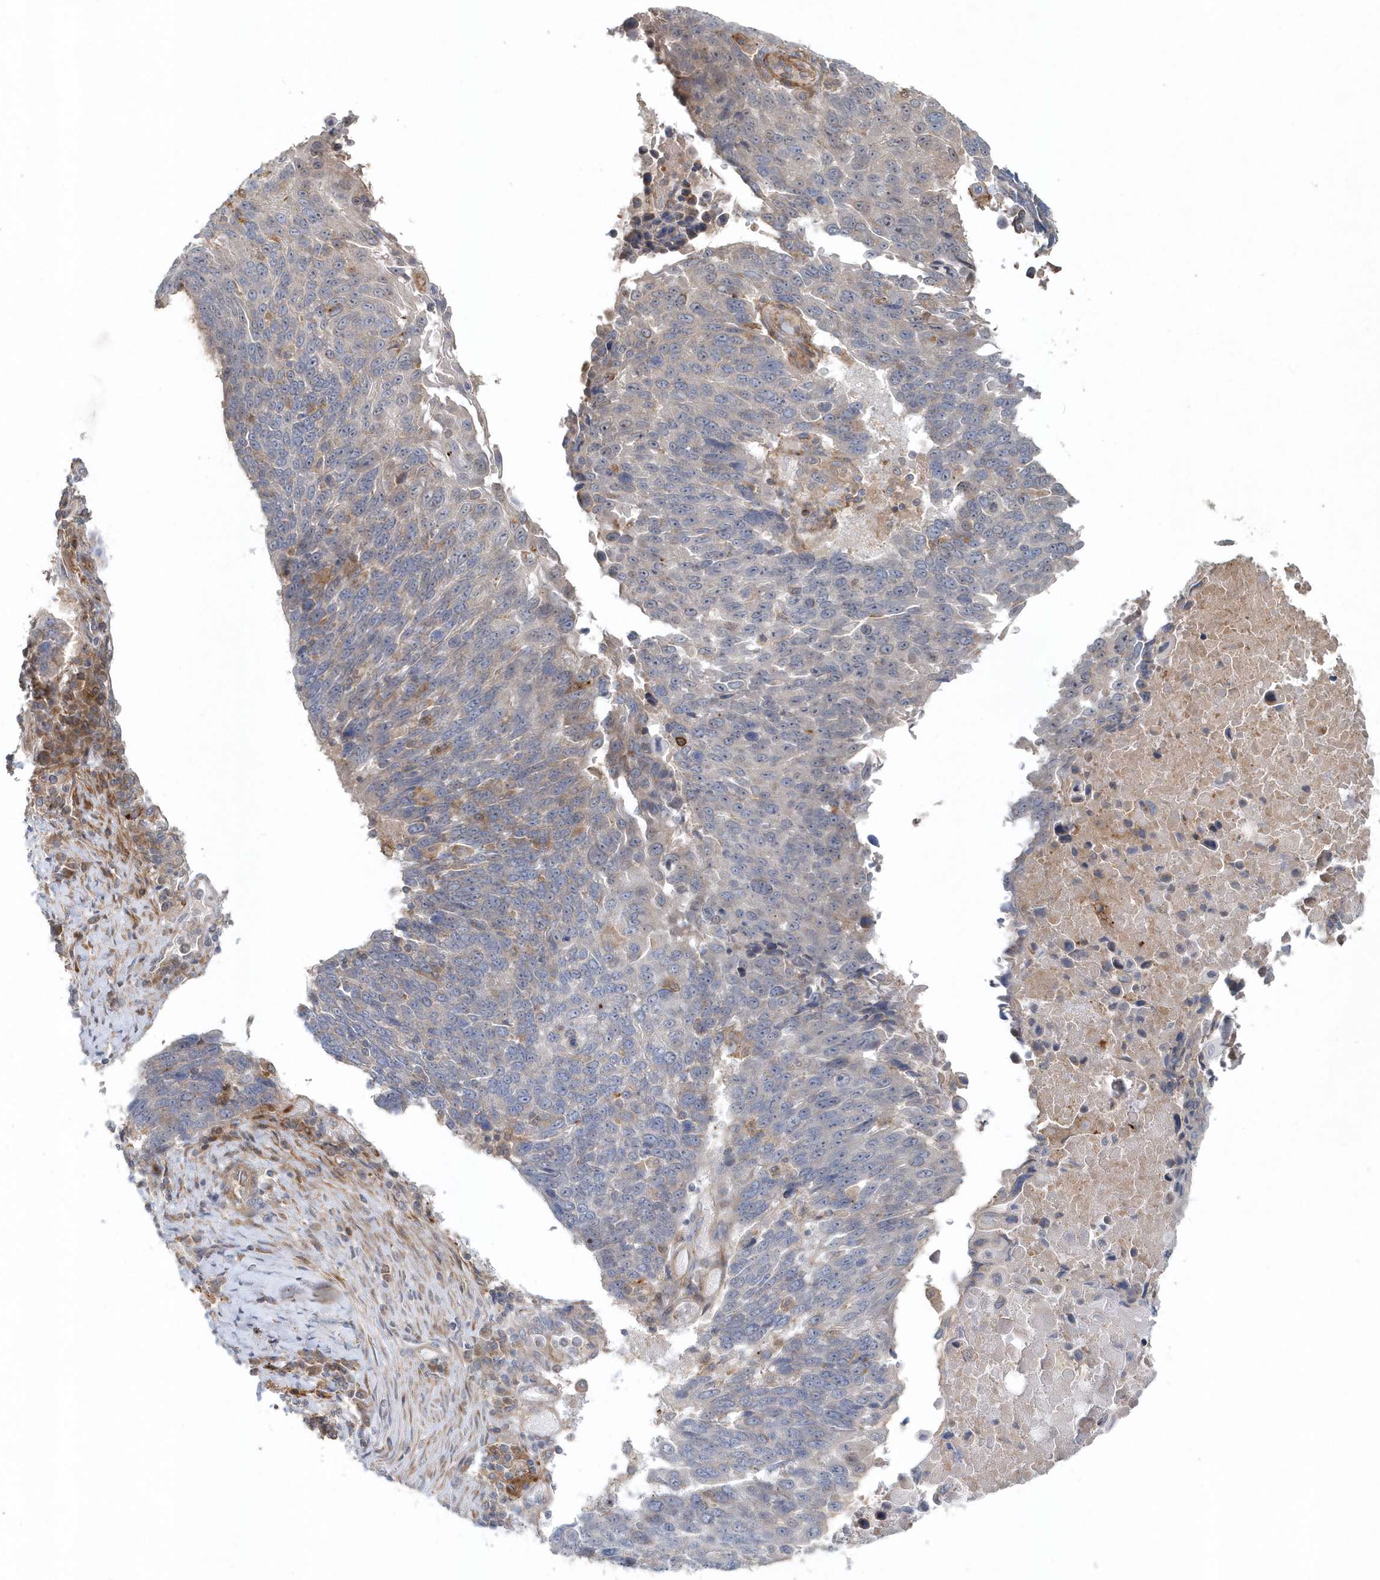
{"staining": {"intensity": "negative", "quantity": "none", "location": "none"}, "tissue": "lung cancer", "cell_type": "Tumor cells", "image_type": "cancer", "snomed": [{"axis": "morphology", "description": "Squamous cell carcinoma, NOS"}, {"axis": "topography", "description": "Lung"}], "caption": "The photomicrograph shows no significant expression in tumor cells of lung cancer (squamous cell carcinoma).", "gene": "MMUT", "patient": {"sex": "male", "age": 66}}